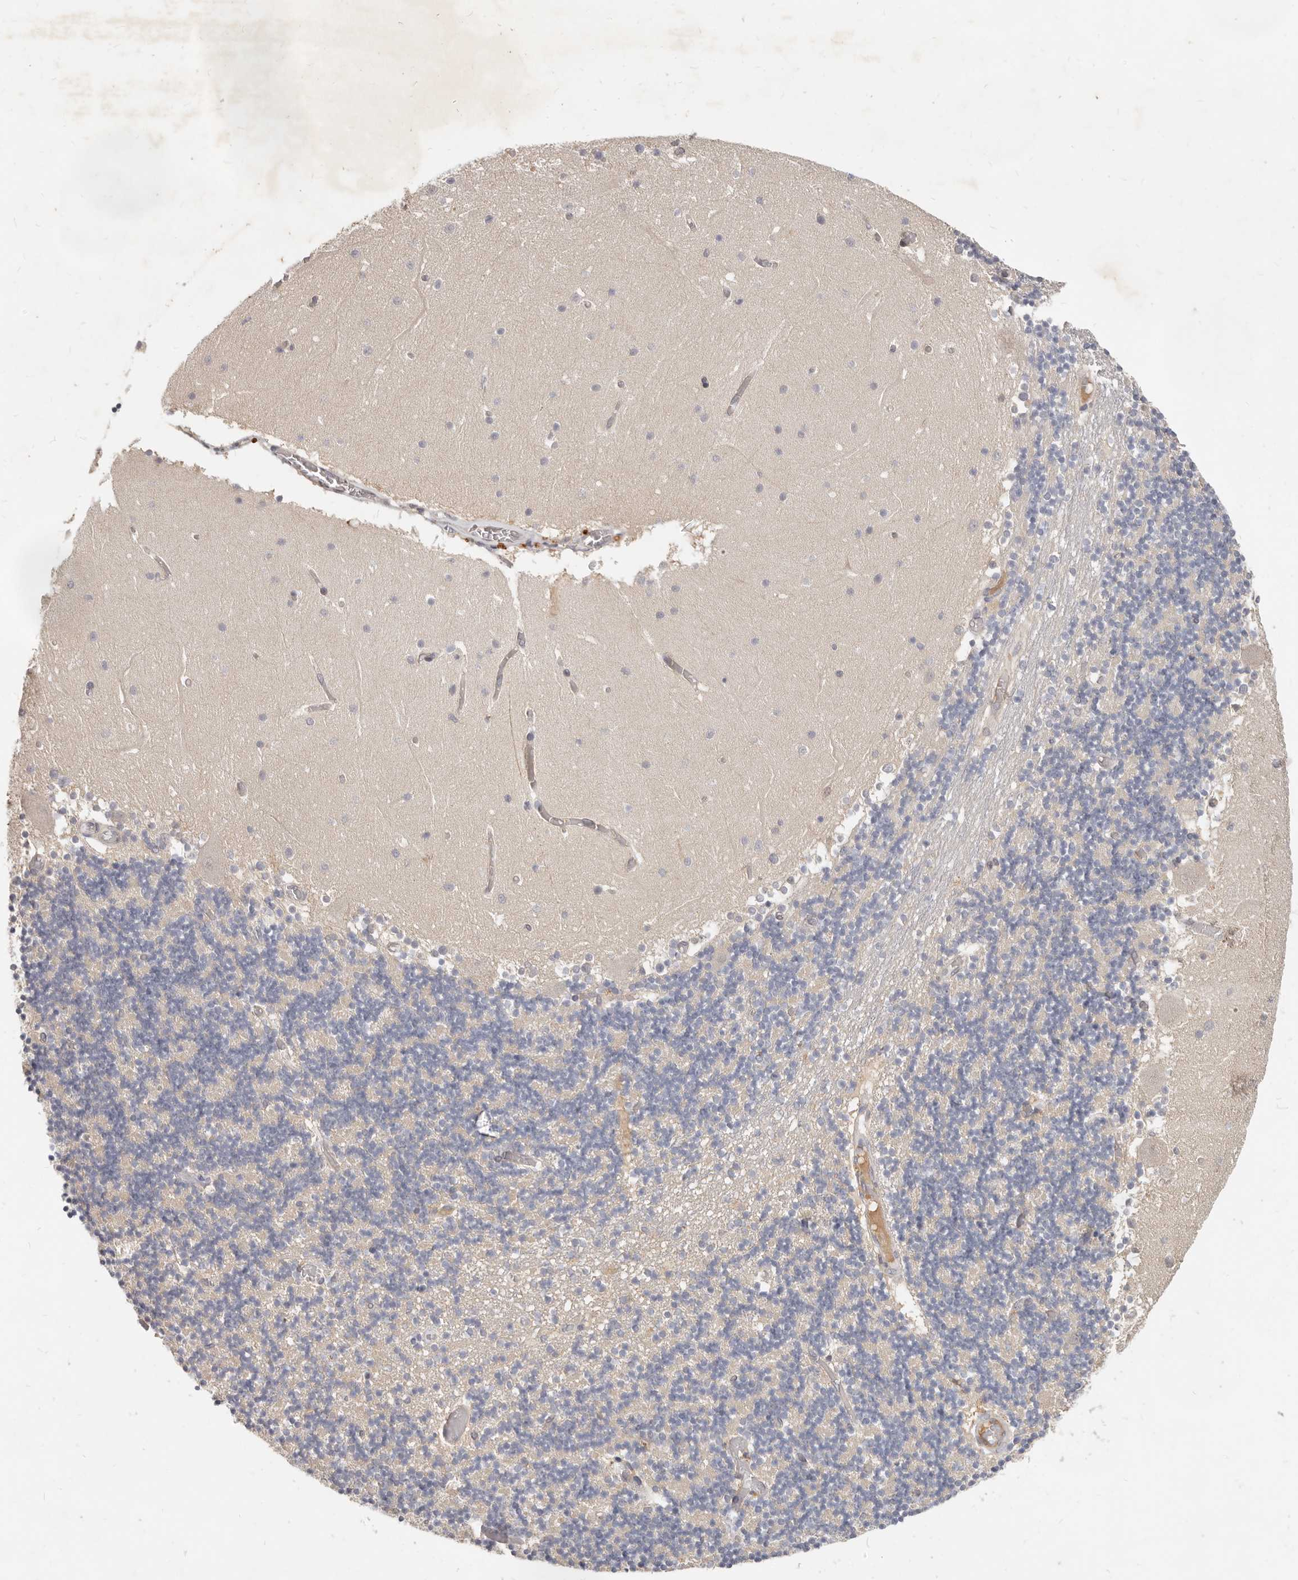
{"staining": {"intensity": "negative", "quantity": "none", "location": "none"}, "tissue": "cerebellum", "cell_type": "Cells in granular layer", "image_type": "normal", "snomed": [{"axis": "morphology", "description": "Normal tissue, NOS"}, {"axis": "topography", "description": "Cerebellum"}], "caption": "IHC of unremarkable cerebellum displays no expression in cells in granular layer. (DAB IHC visualized using brightfield microscopy, high magnification).", "gene": "USP49", "patient": {"sex": "female", "age": 28}}